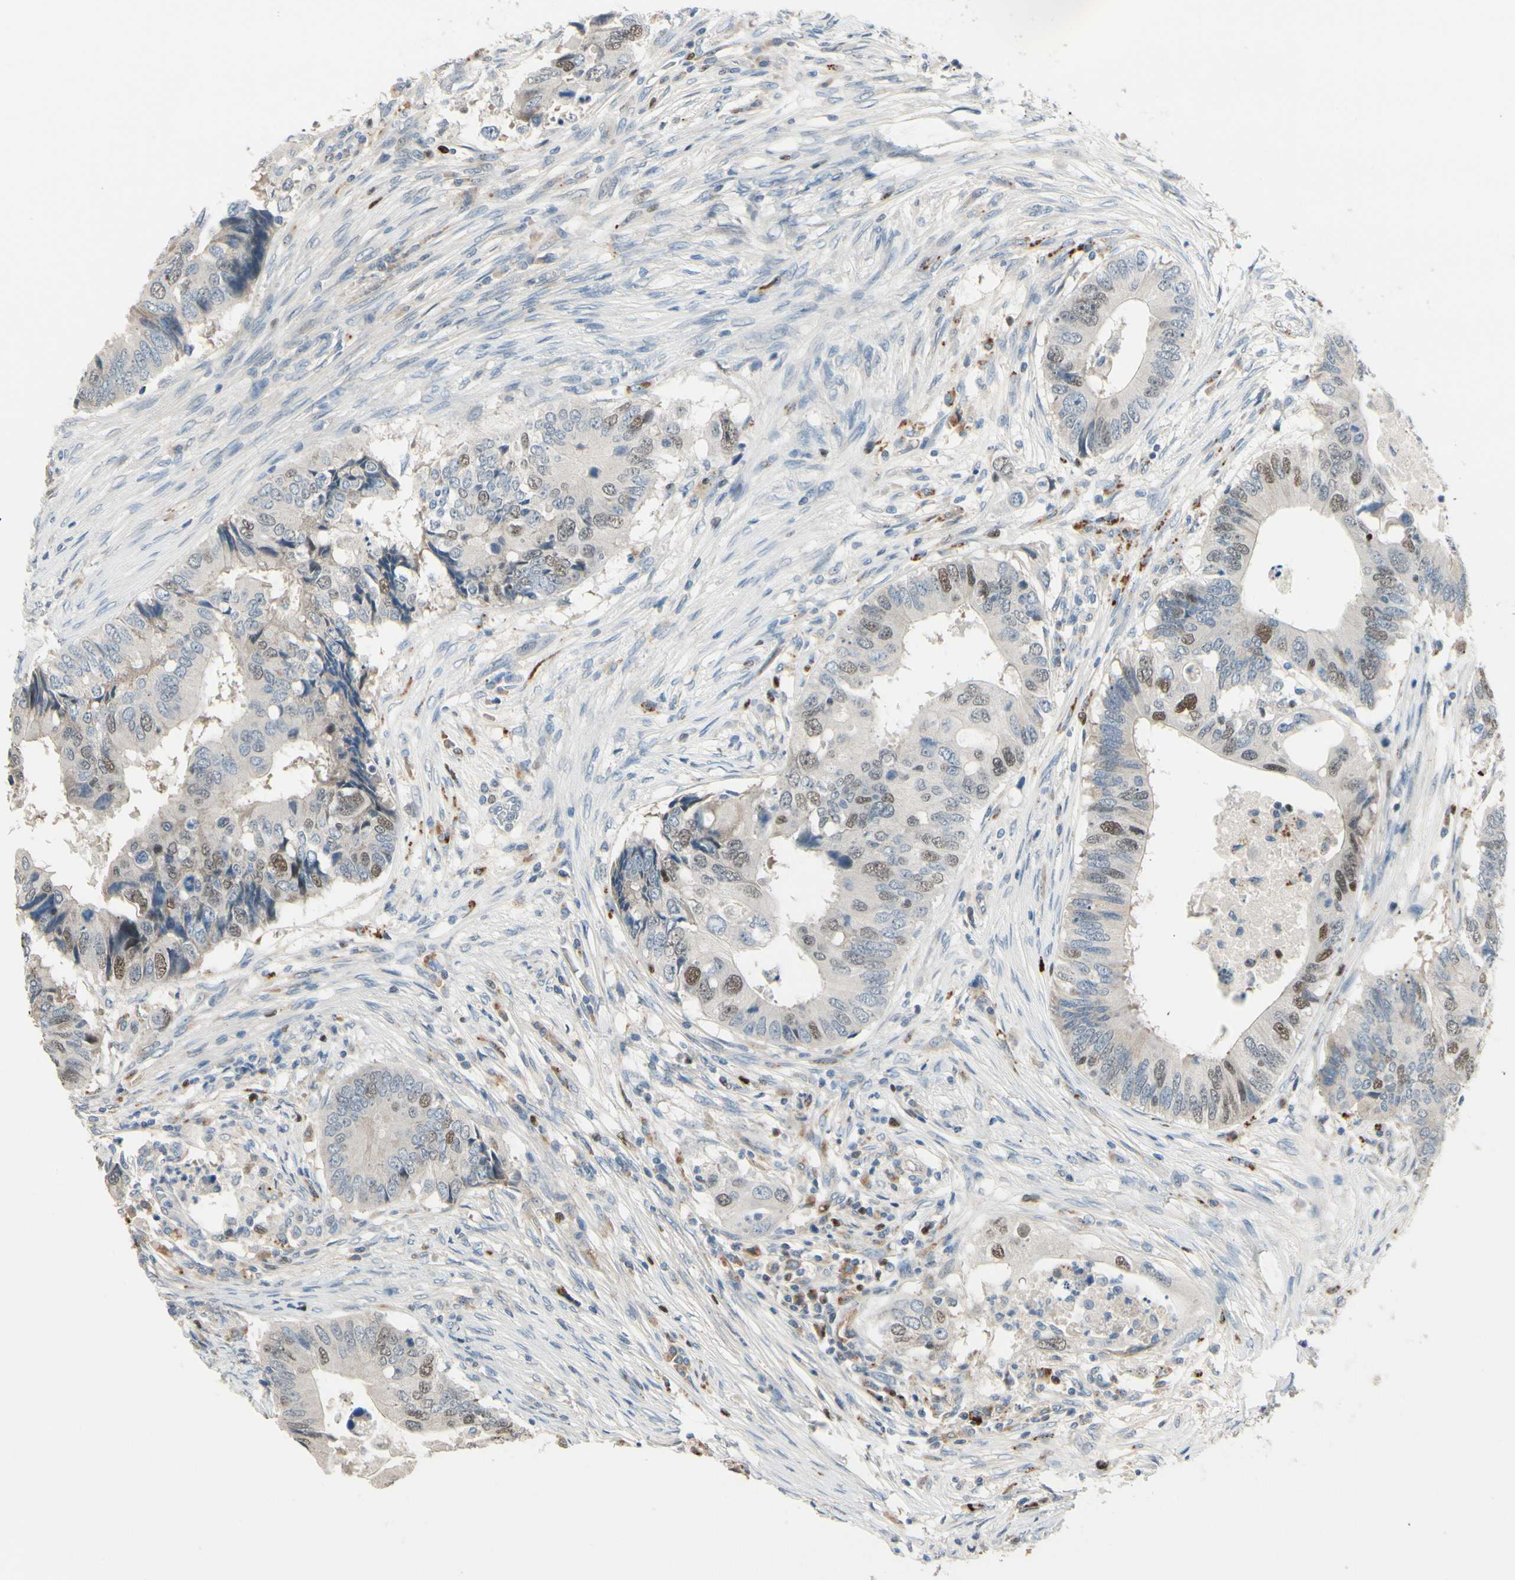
{"staining": {"intensity": "moderate", "quantity": "<25%", "location": "nuclear"}, "tissue": "colorectal cancer", "cell_type": "Tumor cells", "image_type": "cancer", "snomed": [{"axis": "morphology", "description": "Adenocarcinoma, NOS"}, {"axis": "topography", "description": "Colon"}], "caption": "The micrograph demonstrates staining of colorectal cancer, revealing moderate nuclear protein expression (brown color) within tumor cells.", "gene": "ZKSCAN4", "patient": {"sex": "male", "age": 71}}